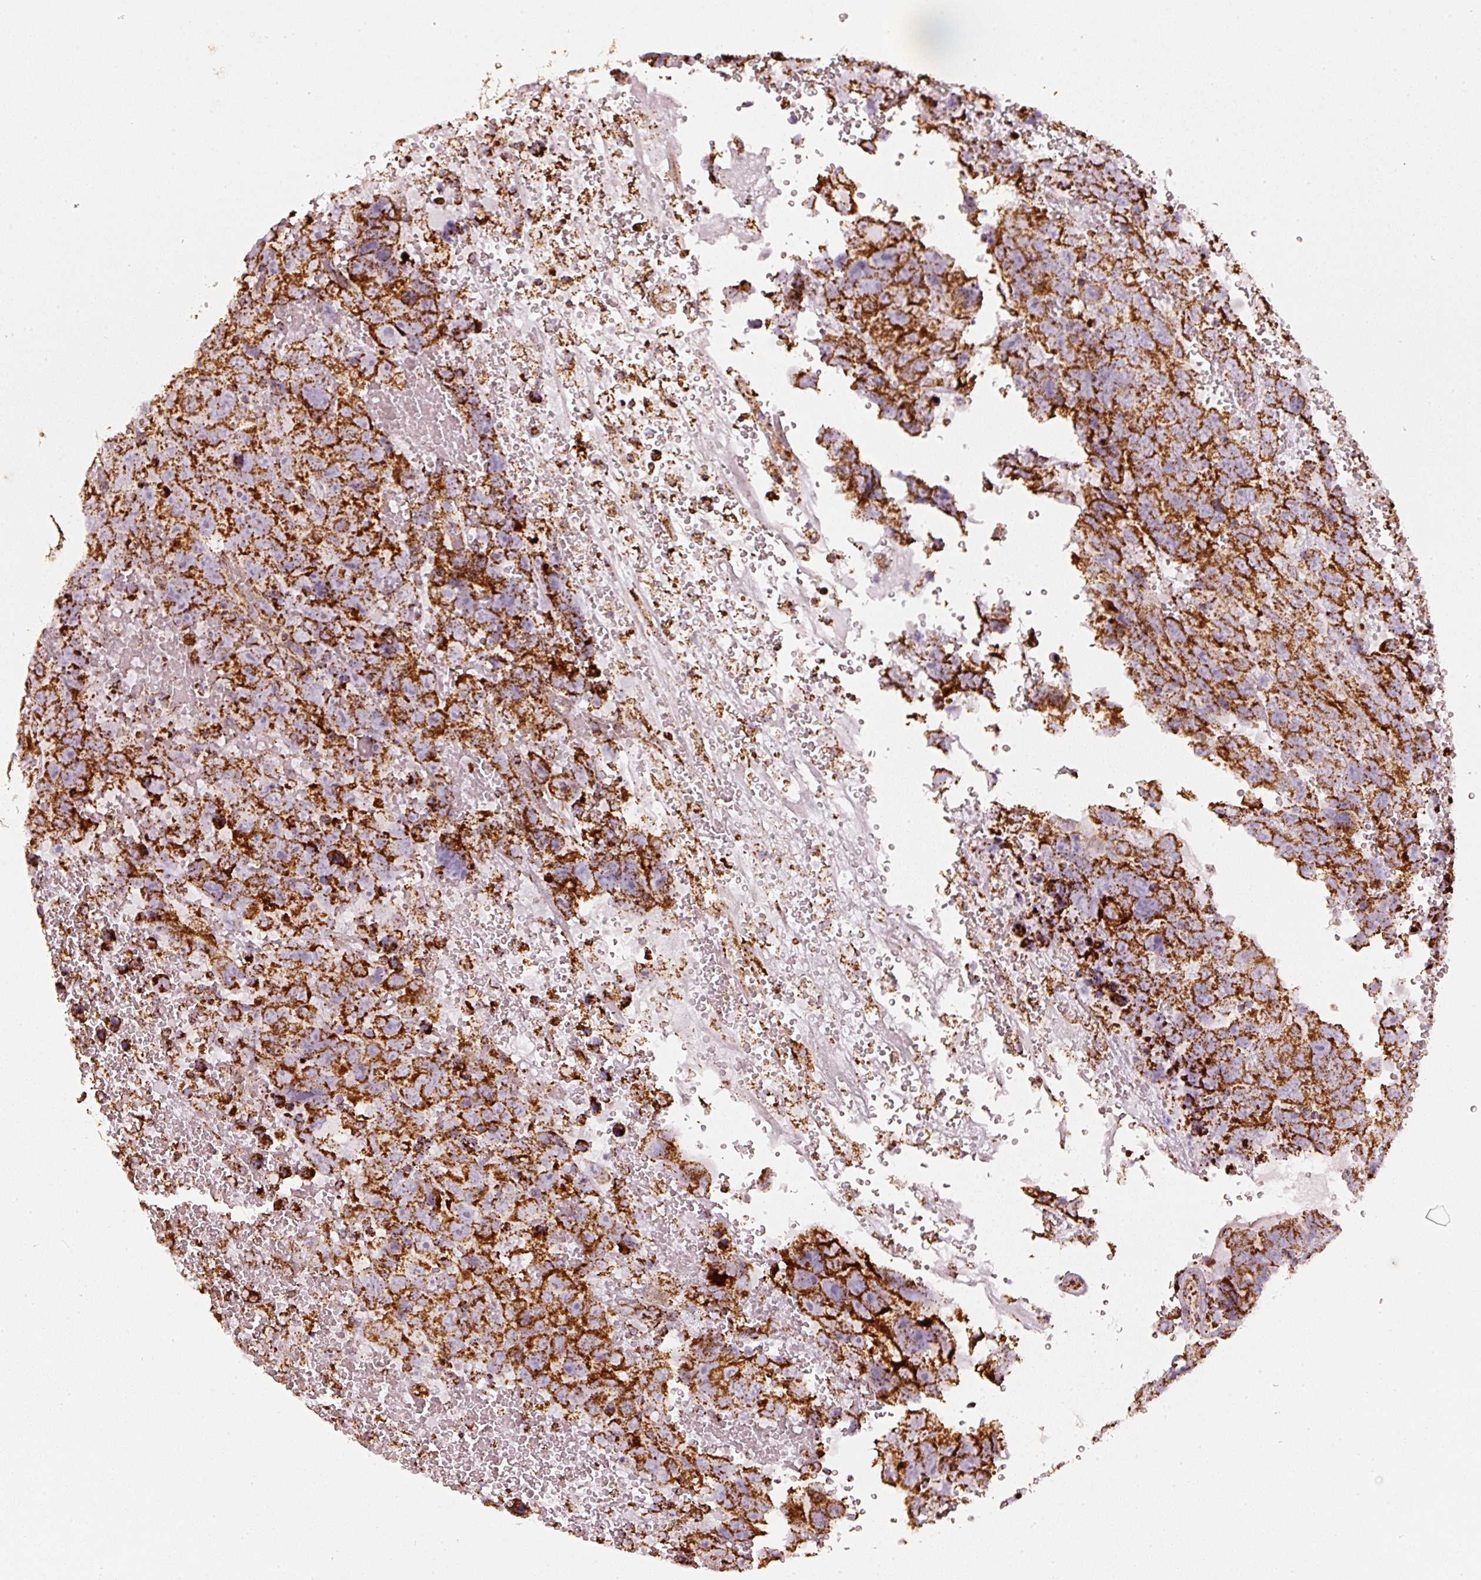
{"staining": {"intensity": "strong", "quantity": ">75%", "location": "cytoplasmic/membranous"}, "tissue": "testis cancer", "cell_type": "Tumor cells", "image_type": "cancer", "snomed": [{"axis": "morphology", "description": "Carcinoma, Embryonal, NOS"}, {"axis": "topography", "description": "Testis"}], "caption": "Immunohistochemical staining of embryonal carcinoma (testis) demonstrates high levels of strong cytoplasmic/membranous positivity in about >75% of tumor cells. Nuclei are stained in blue.", "gene": "UQCRC1", "patient": {"sex": "male", "age": 45}}